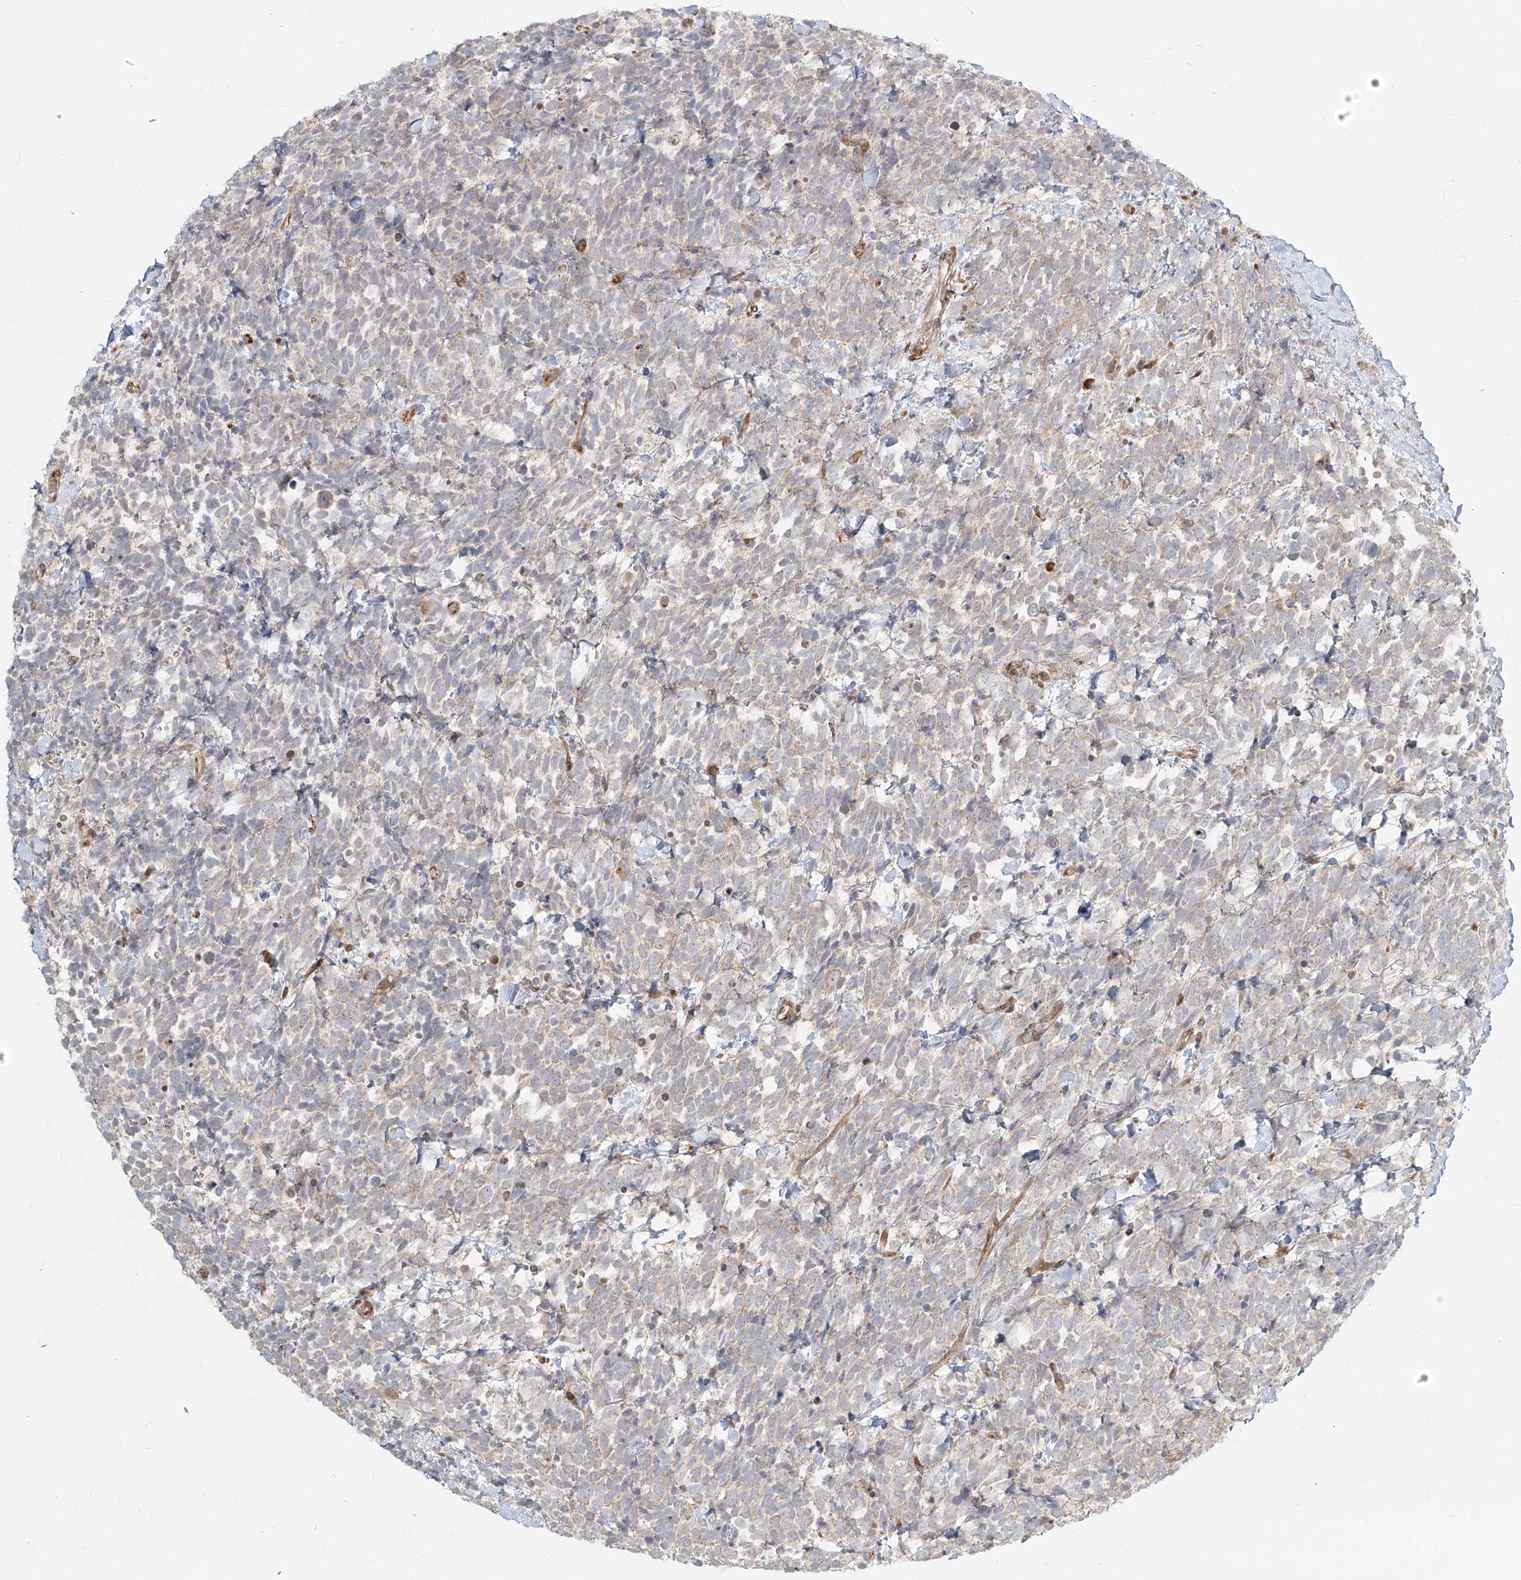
{"staining": {"intensity": "weak", "quantity": "<25%", "location": "cytoplasmic/membranous"}, "tissue": "urothelial cancer", "cell_type": "Tumor cells", "image_type": "cancer", "snomed": [{"axis": "morphology", "description": "Urothelial carcinoma, High grade"}, {"axis": "topography", "description": "Urinary bladder"}], "caption": "Immunohistochemistry photomicrograph of neoplastic tissue: urothelial cancer stained with DAB reveals no significant protein expression in tumor cells.", "gene": "UBE2K", "patient": {"sex": "female", "age": 82}}